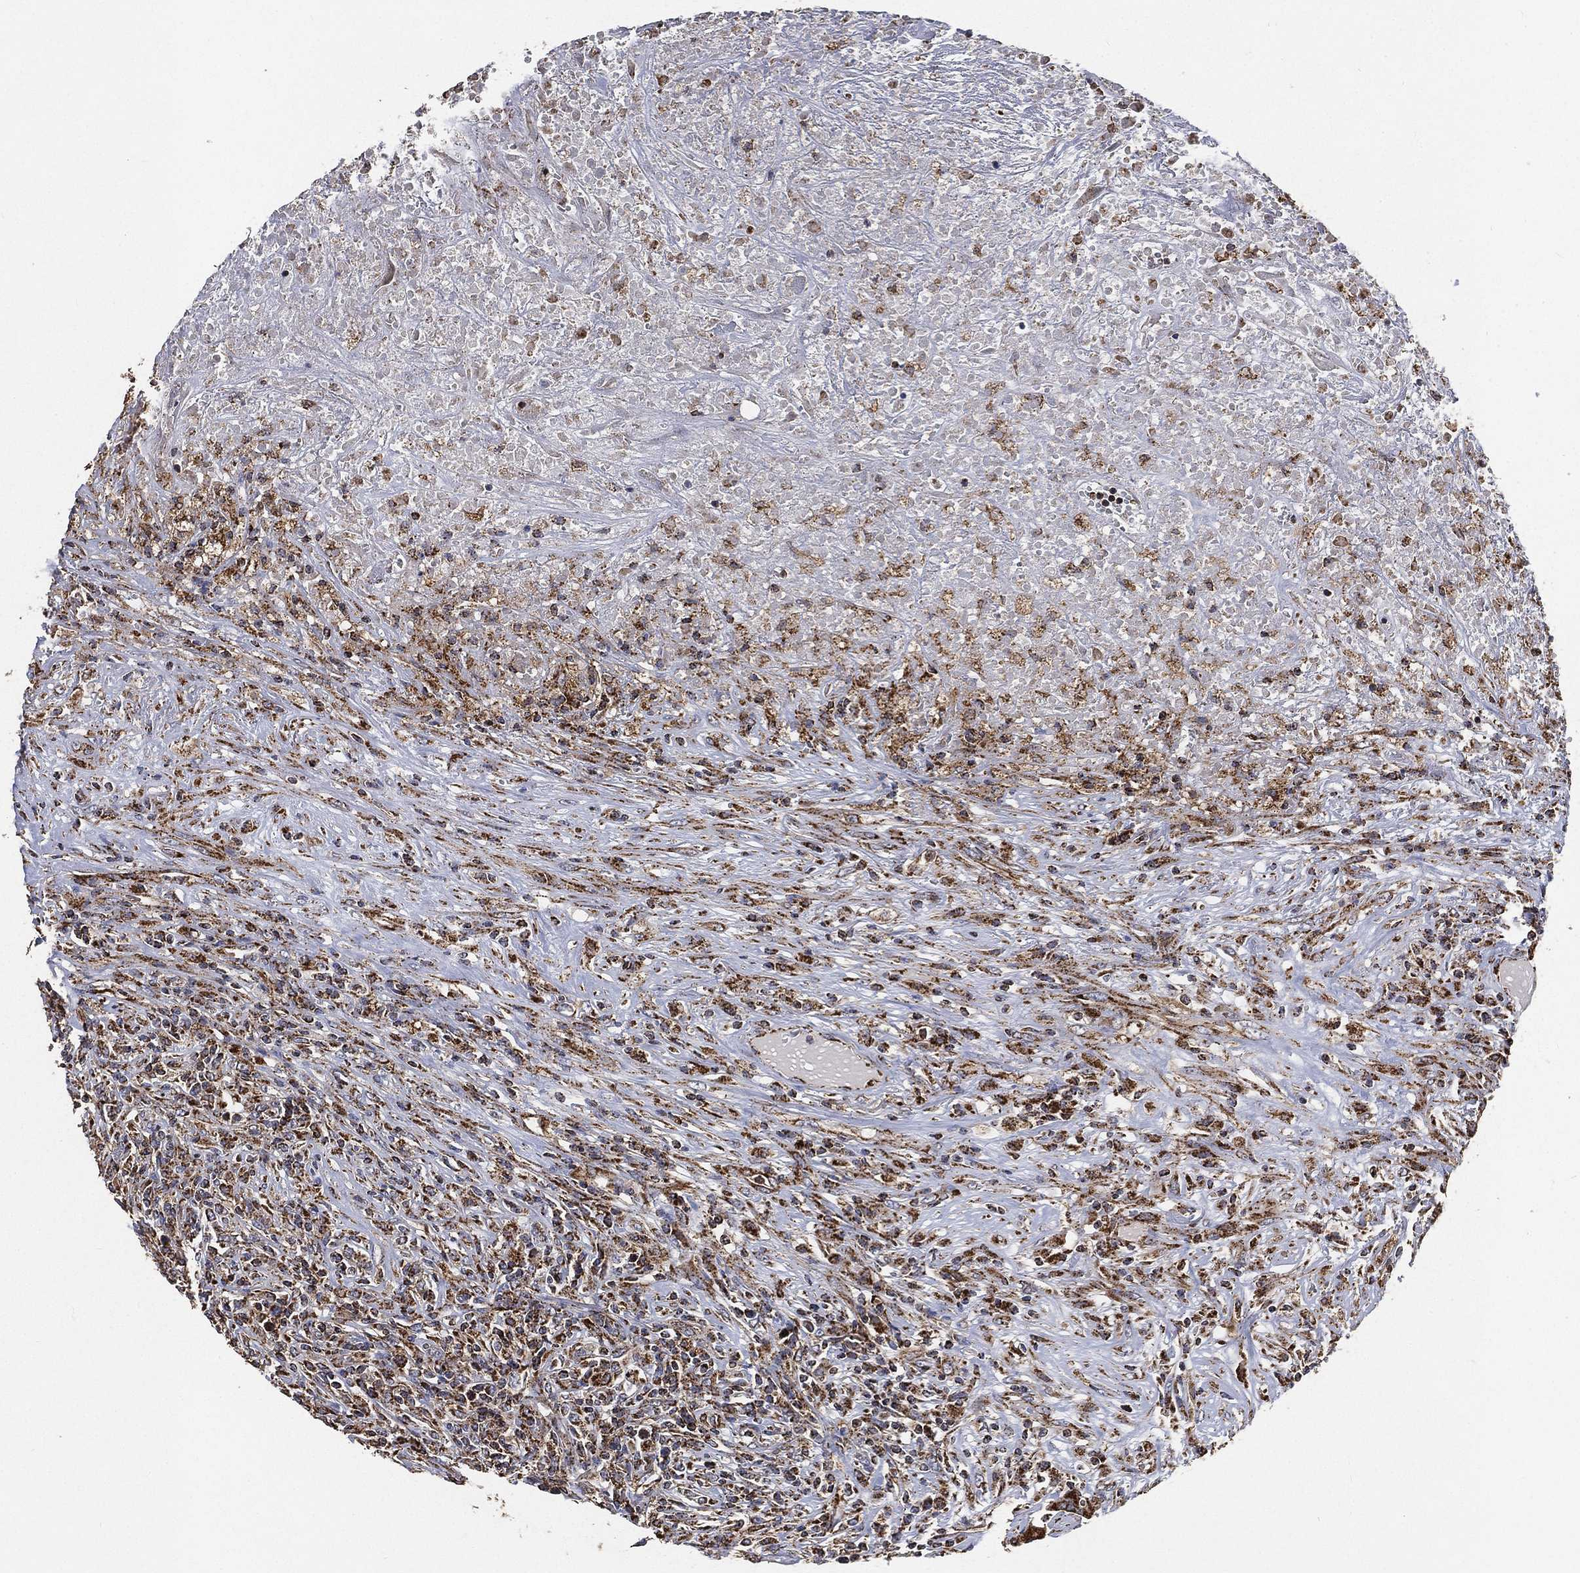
{"staining": {"intensity": "strong", "quantity": ">75%", "location": "cytoplasmic/membranous"}, "tissue": "lymphoma", "cell_type": "Tumor cells", "image_type": "cancer", "snomed": [{"axis": "morphology", "description": "Malignant lymphoma, non-Hodgkin's type, High grade"}, {"axis": "topography", "description": "Lung"}], "caption": "DAB immunohistochemical staining of lymphoma displays strong cytoplasmic/membranous protein staining in approximately >75% of tumor cells.", "gene": "SLC38A7", "patient": {"sex": "male", "age": 79}}